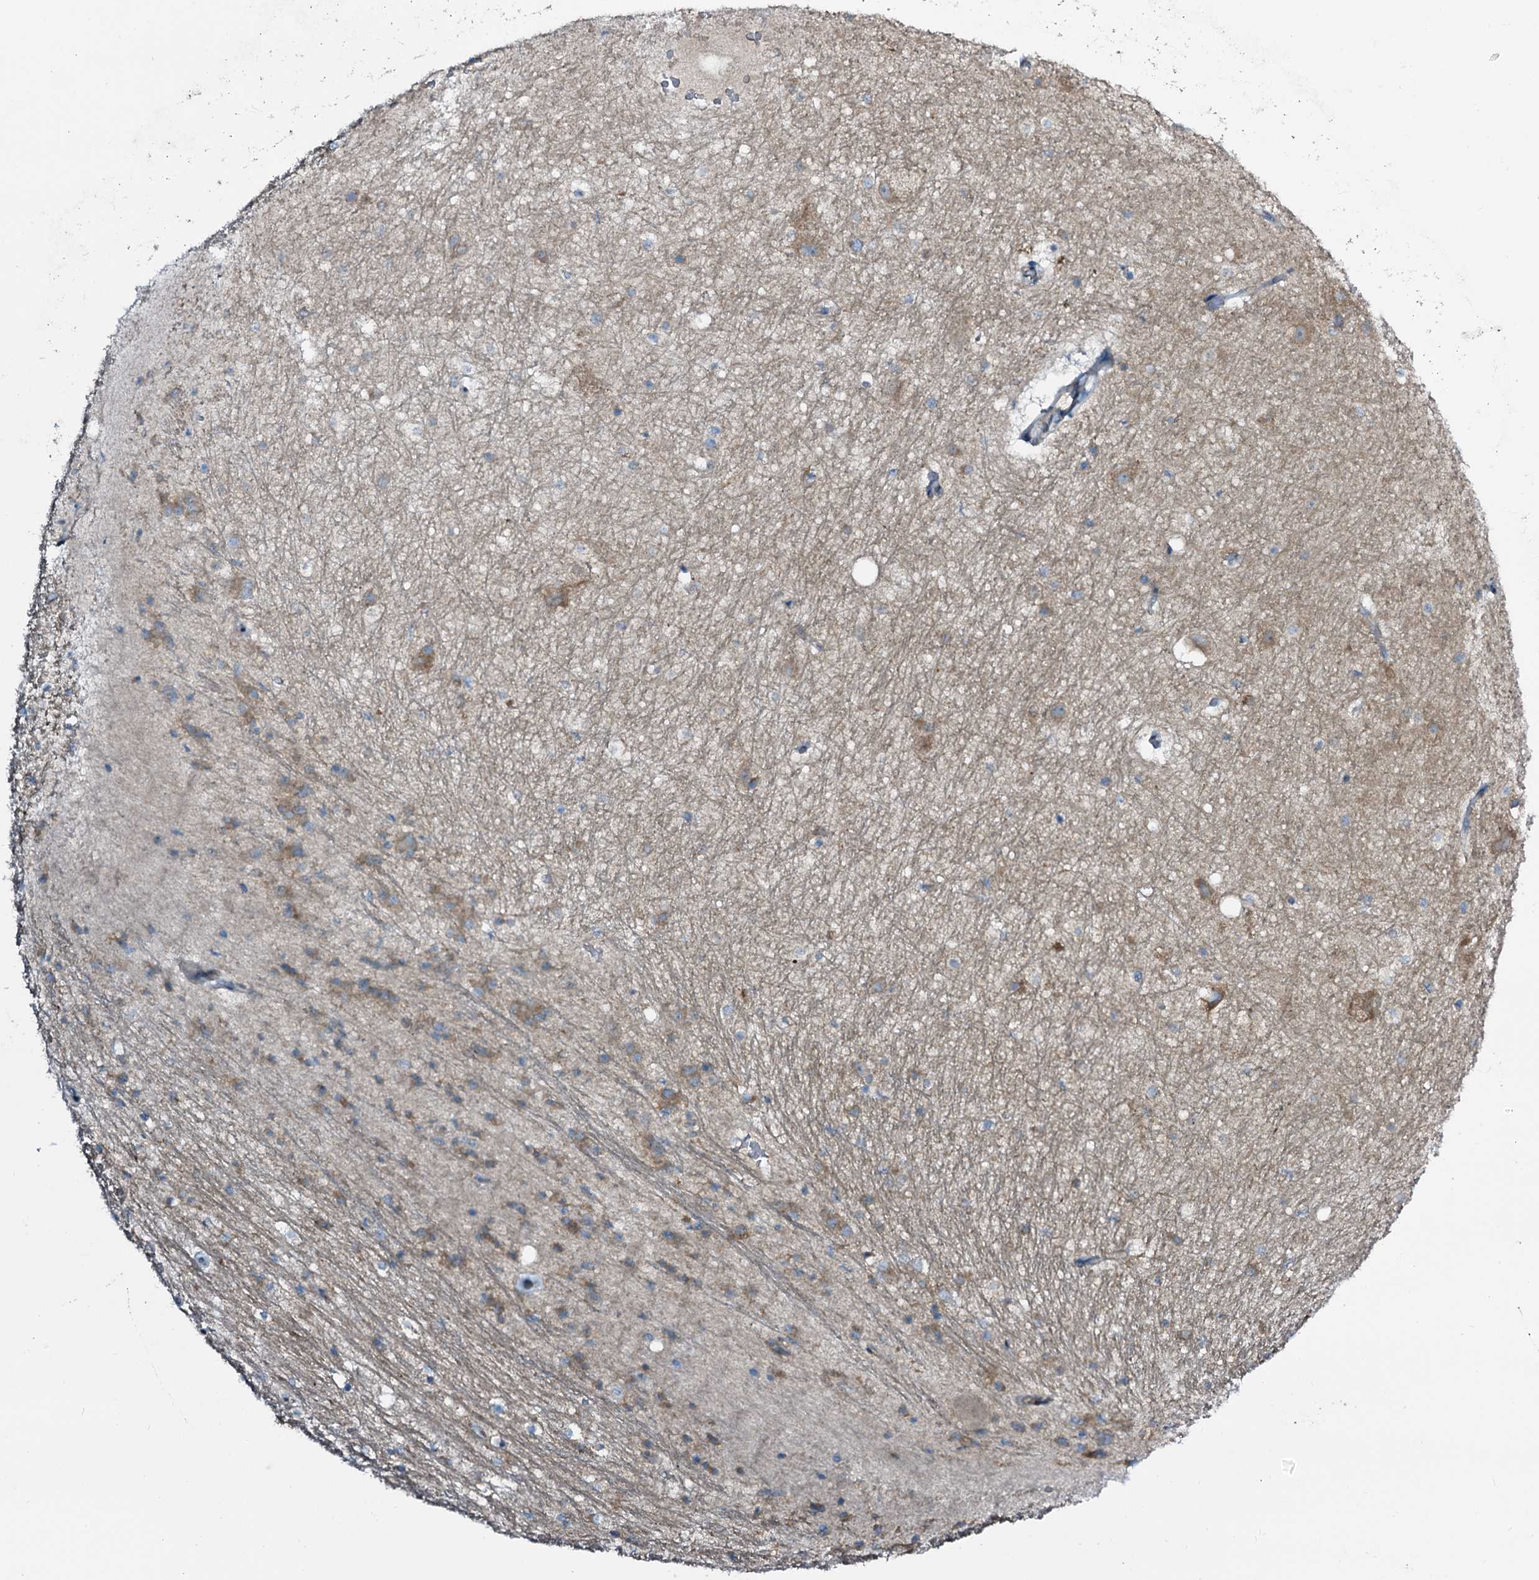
{"staining": {"intensity": "weak", "quantity": "<25%", "location": "cytoplasmic/membranous"}, "tissue": "hippocampus", "cell_type": "Glial cells", "image_type": "normal", "snomed": [{"axis": "morphology", "description": "Normal tissue, NOS"}, {"axis": "topography", "description": "Hippocampus"}], "caption": "Immunohistochemistry (IHC) of normal hippocampus displays no expression in glial cells. The staining was performed using DAB (3,3'-diaminobenzidine) to visualize the protein expression in brown, while the nuclei were stained in blue with hematoxylin (Magnification: 20x).", "gene": "STARD13", "patient": {"sex": "female", "age": 52}}